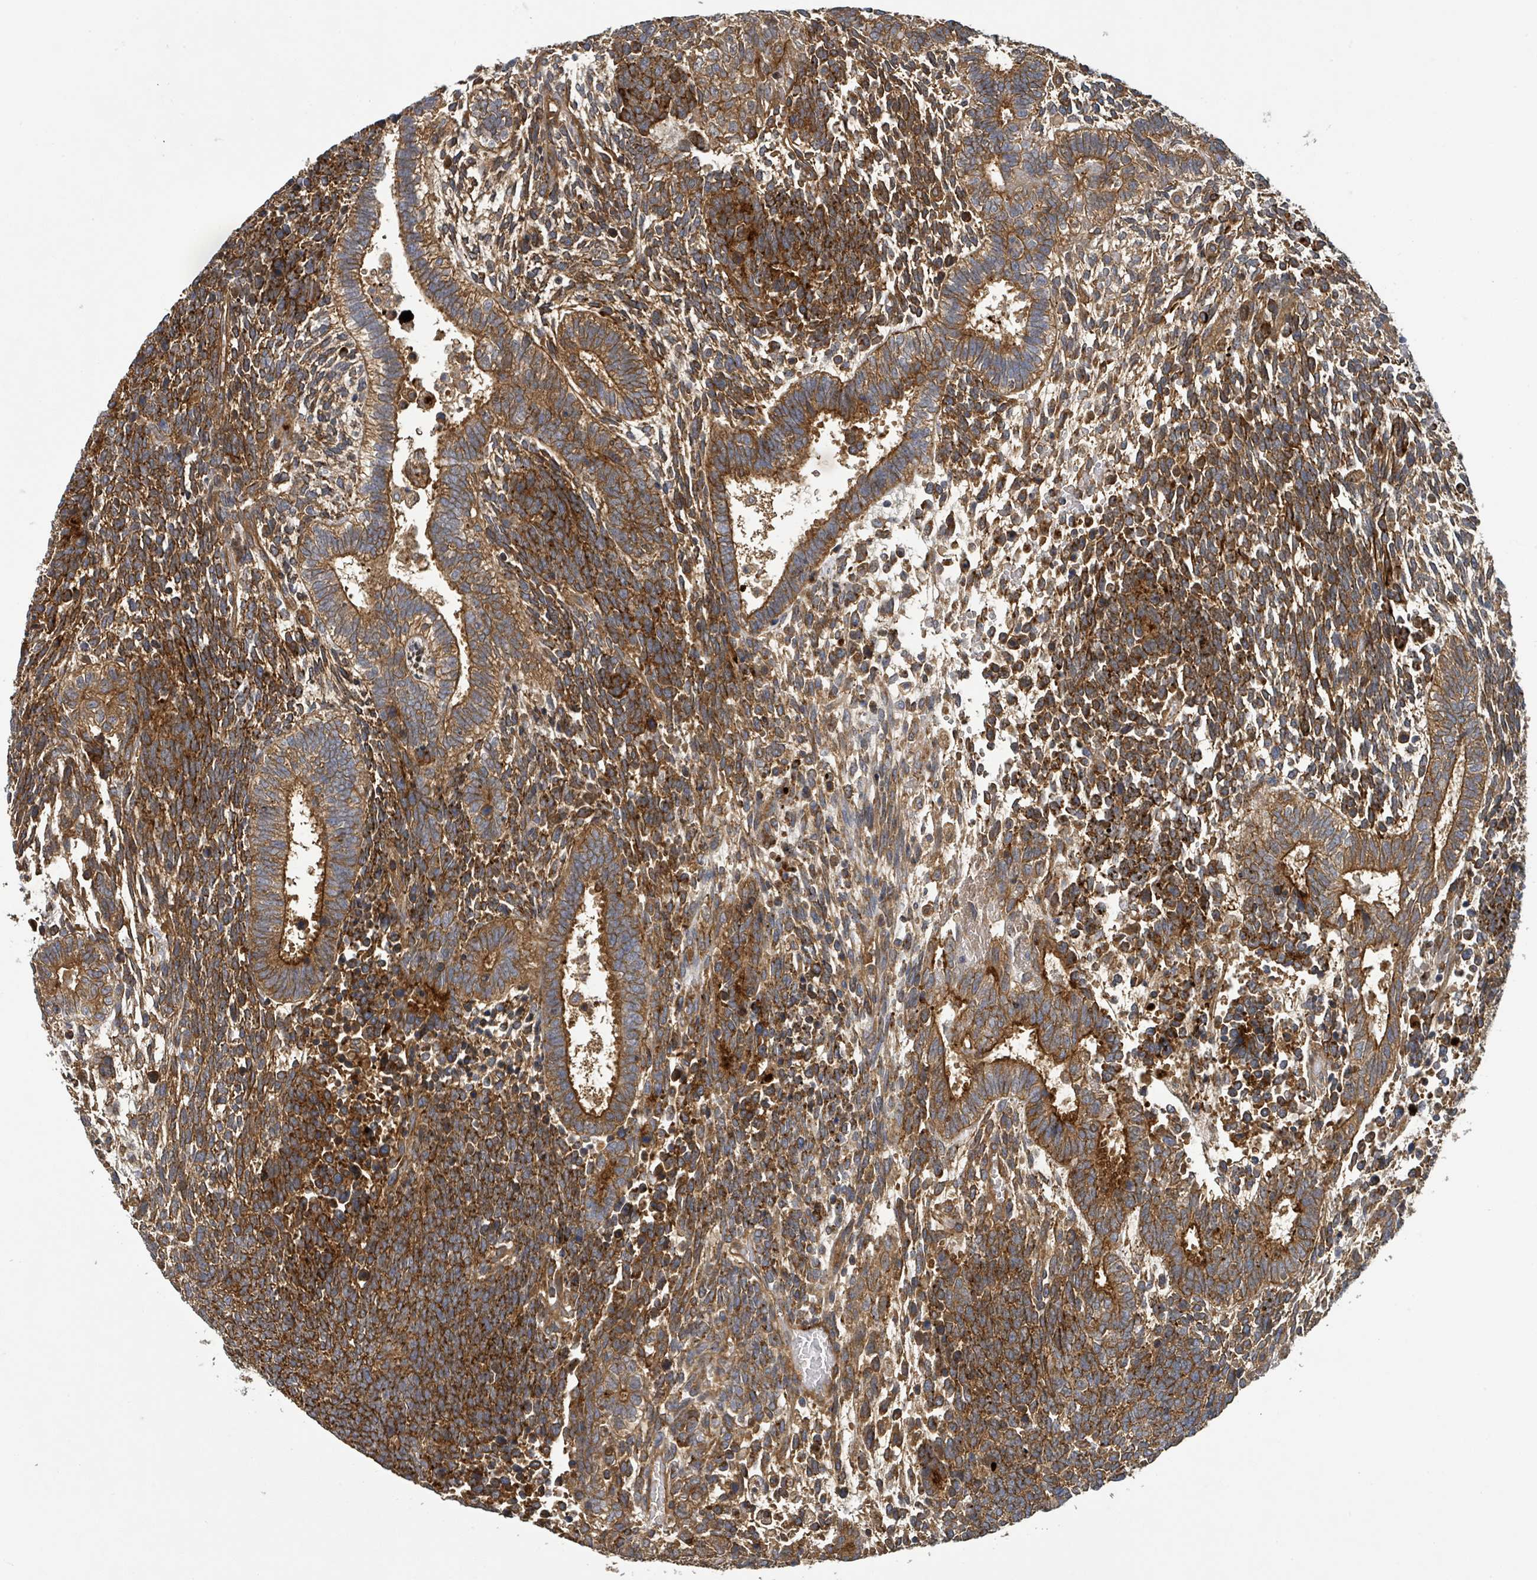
{"staining": {"intensity": "moderate", "quantity": ">75%", "location": "cytoplasmic/membranous"}, "tissue": "testis cancer", "cell_type": "Tumor cells", "image_type": "cancer", "snomed": [{"axis": "morphology", "description": "Carcinoma, Embryonal, NOS"}, {"axis": "topography", "description": "Testis"}], "caption": "Testis cancer was stained to show a protein in brown. There is medium levels of moderate cytoplasmic/membranous staining in about >75% of tumor cells.", "gene": "STARD4", "patient": {"sex": "male", "age": 23}}